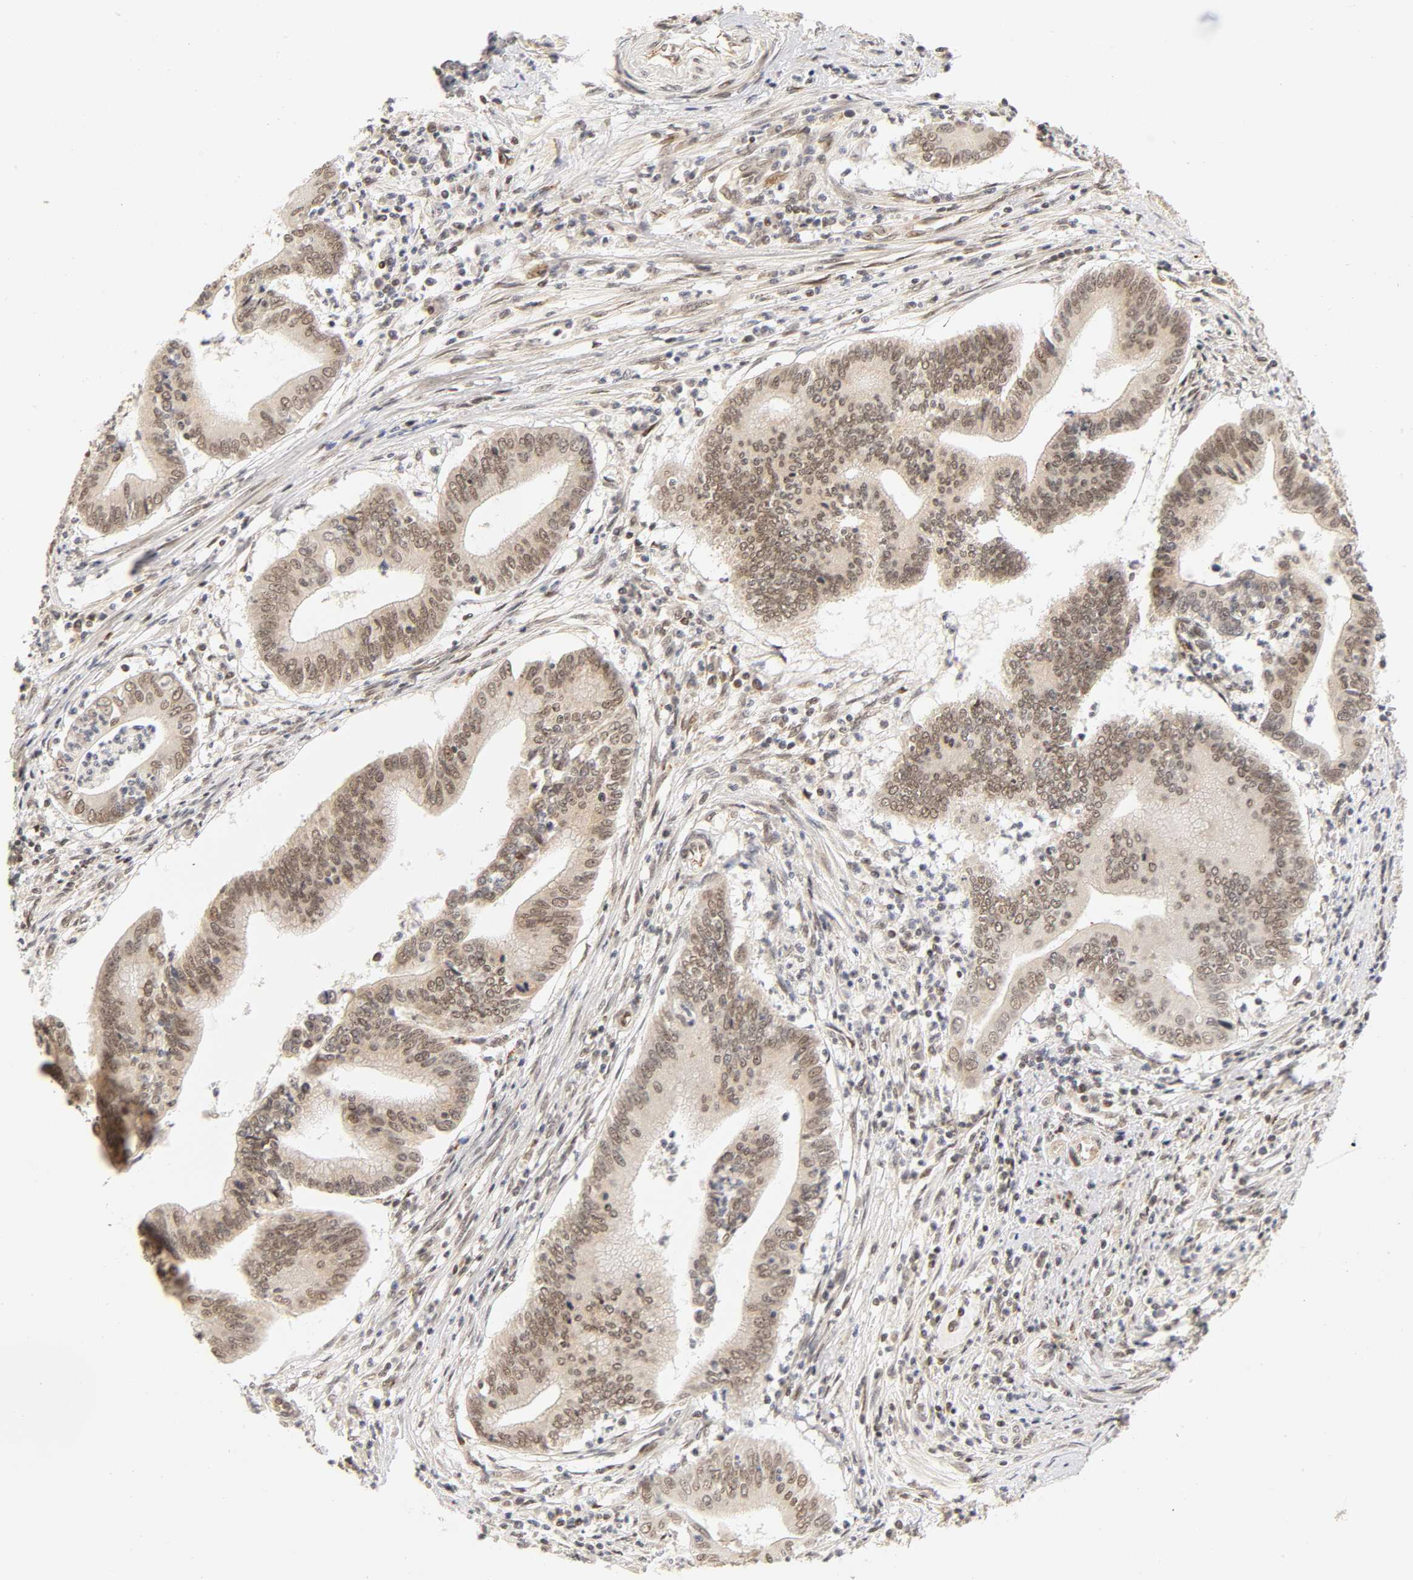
{"staining": {"intensity": "weak", "quantity": "25%-75%", "location": "cytoplasmic/membranous,nuclear"}, "tissue": "cervical cancer", "cell_type": "Tumor cells", "image_type": "cancer", "snomed": [{"axis": "morphology", "description": "Adenocarcinoma, NOS"}, {"axis": "topography", "description": "Cervix"}], "caption": "Cervical cancer stained with a brown dye shows weak cytoplasmic/membranous and nuclear positive staining in approximately 25%-75% of tumor cells.", "gene": "TAF10", "patient": {"sex": "female", "age": 36}}